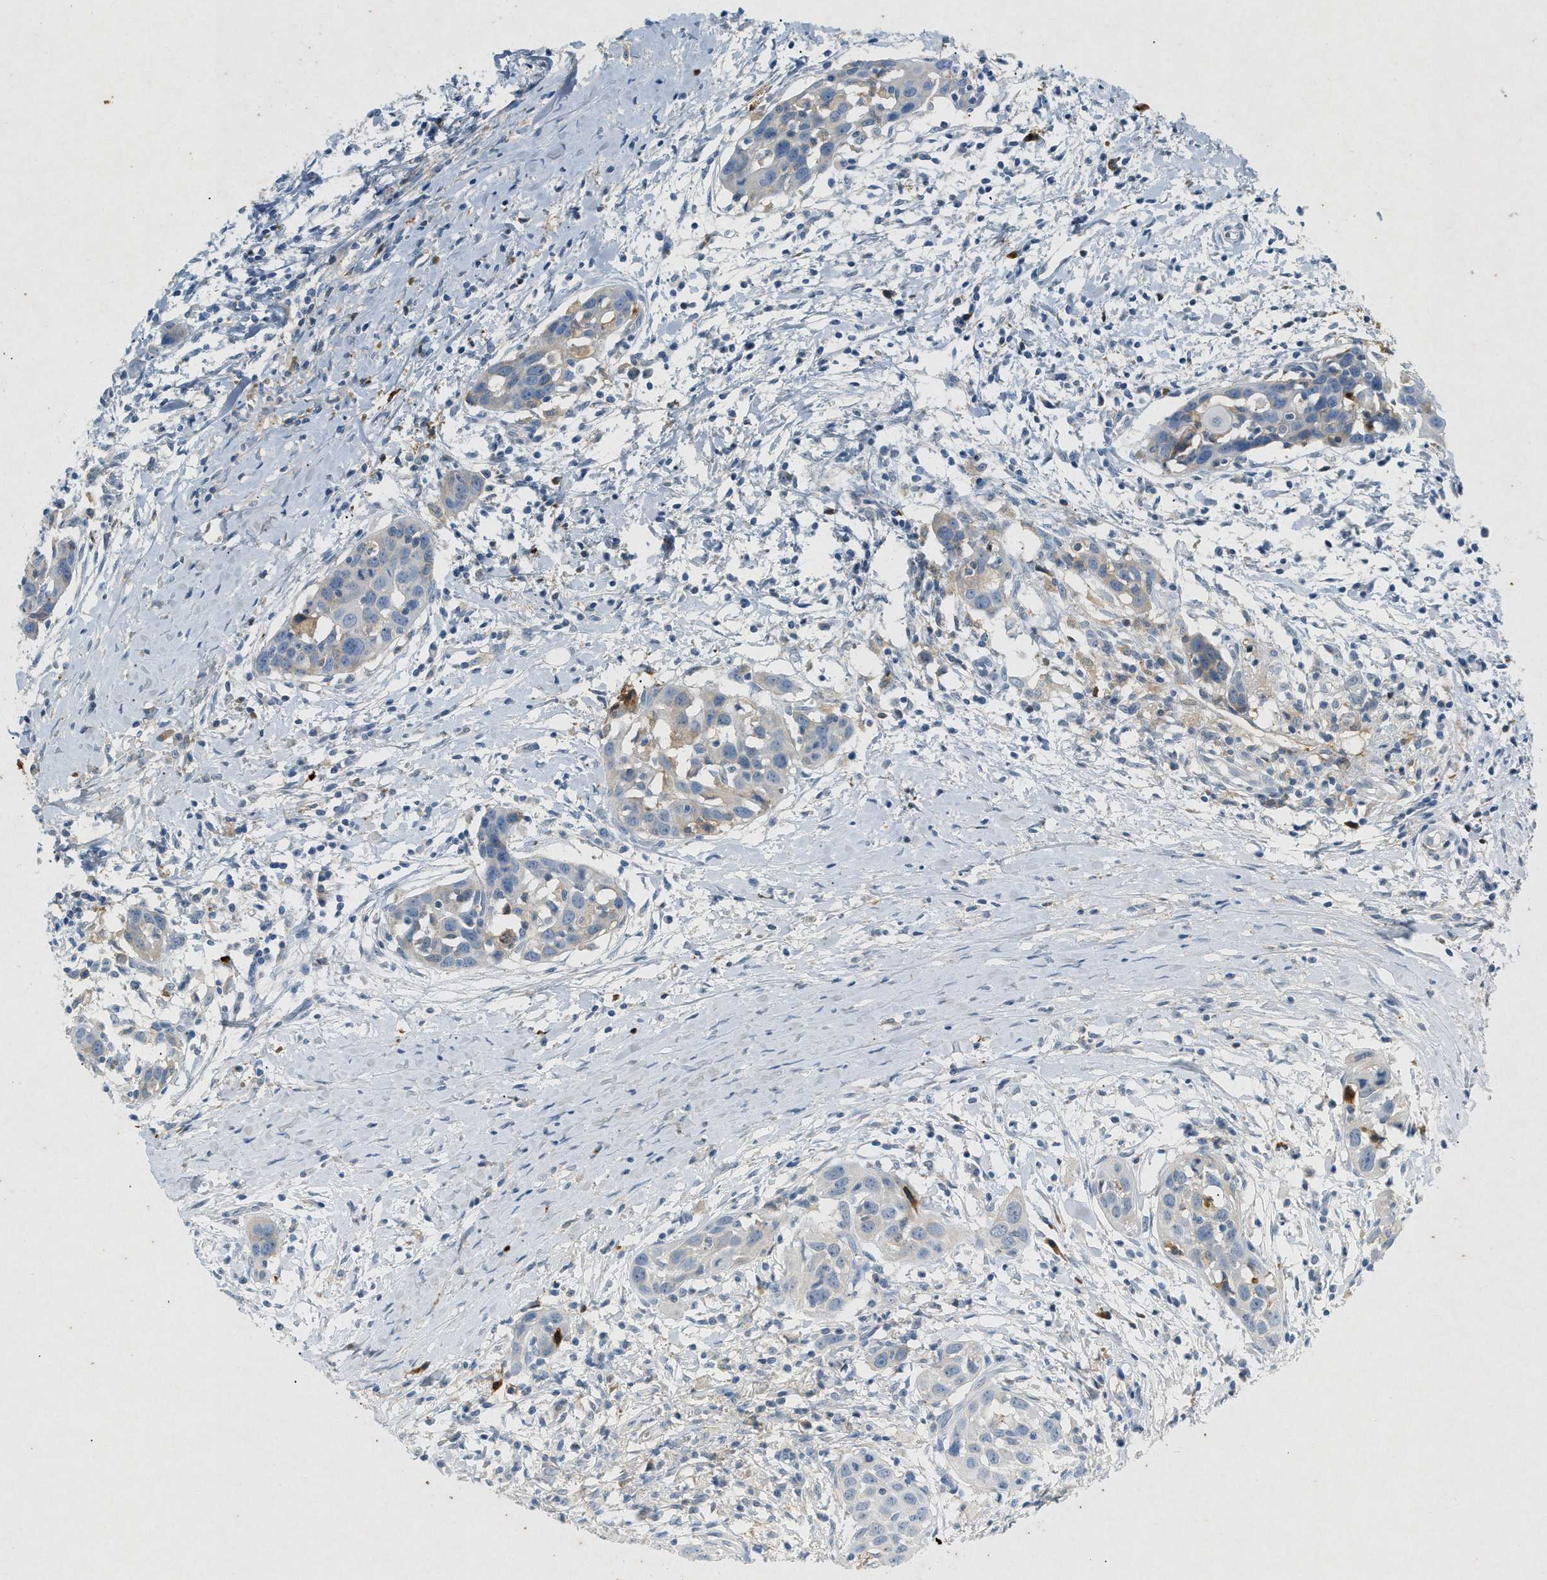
{"staining": {"intensity": "weak", "quantity": "25%-75%", "location": "cytoplasmic/membranous"}, "tissue": "head and neck cancer", "cell_type": "Tumor cells", "image_type": "cancer", "snomed": [{"axis": "morphology", "description": "Squamous cell carcinoma, NOS"}, {"axis": "topography", "description": "Oral tissue"}, {"axis": "topography", "description": "Head-Neck"}], "caption": "High-magnification brightfield microscopy of squamous cell carcinoma (head and neck) stained with DAB (brown) and counterstained with hematoxylin (blue). tumor cells exhibit weak cytoplasmic/membranous staining is identified in about25%-75% of cells.", "gene": "F2", "patient": {"sex": "female", "age": 50}}